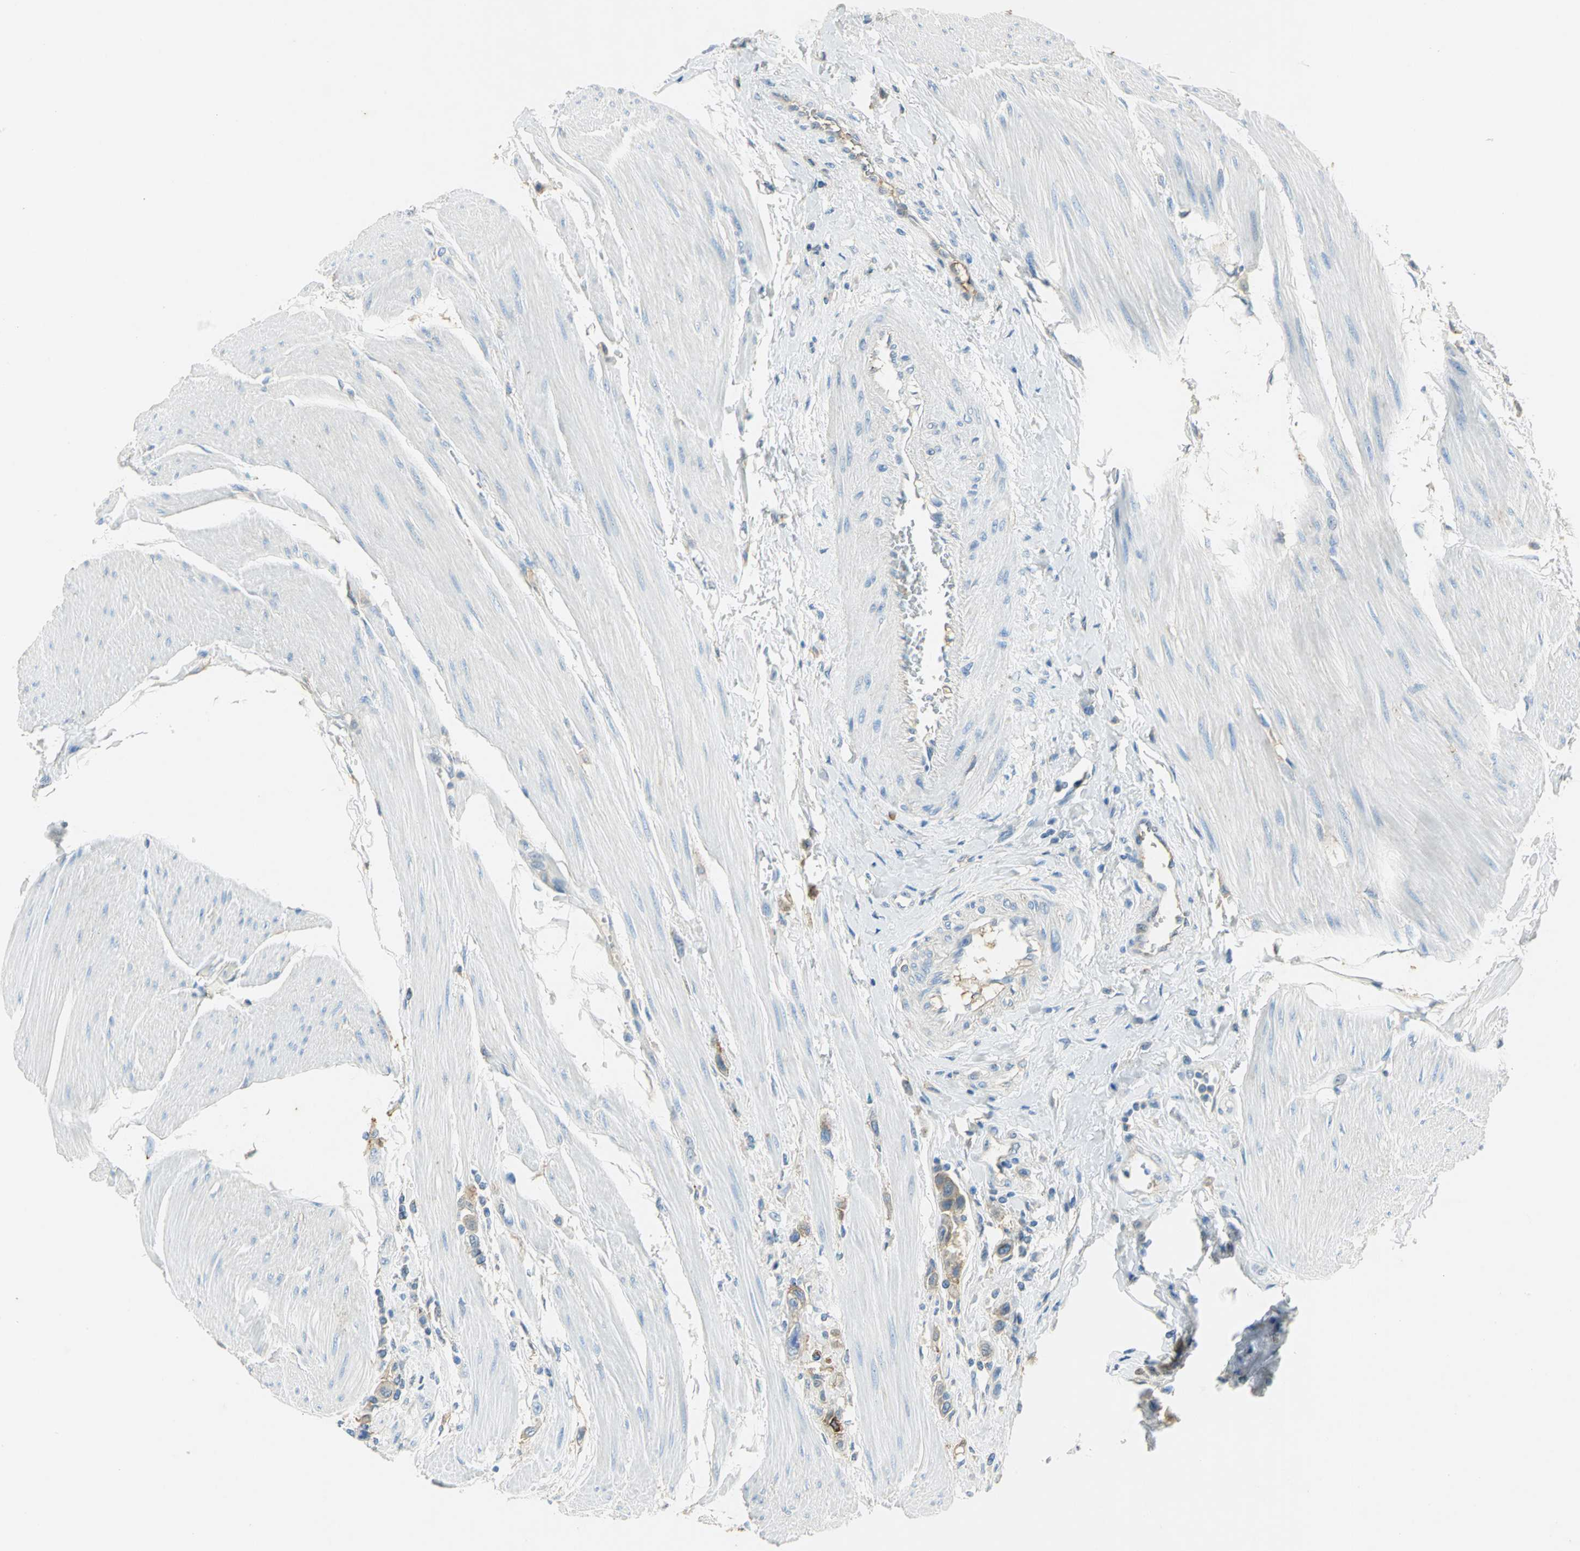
{"staining": {"intensity": "weak", "quantity": "25%-75%", "location": "cytoplasmic/membranous"}, "tissue": "urothelial cancer", "cell_type": "Tumor cells", "image_type": "cancer", "snomed": [{"axis": "morphology", "description": "Urothelial carcinoma, High grade"}, {"axis": "topography", "description": "Urinary bladder"}], "caption": "Immunohistochemistry (IHC) staining of urothelial carcinoma (high-grade), which shows low levels of weak cytoplasmic/membranous expression in approximately 25%-75% of tumor cells indicating weak cytoplasmic/membranous protein positivity. The staining was performed using DAB (brown) for protein detection and nuclei were counterstained in hematoxylin (blue).", "gene": "ANXA4", "patient": {"sex": "male", "age": 50}}